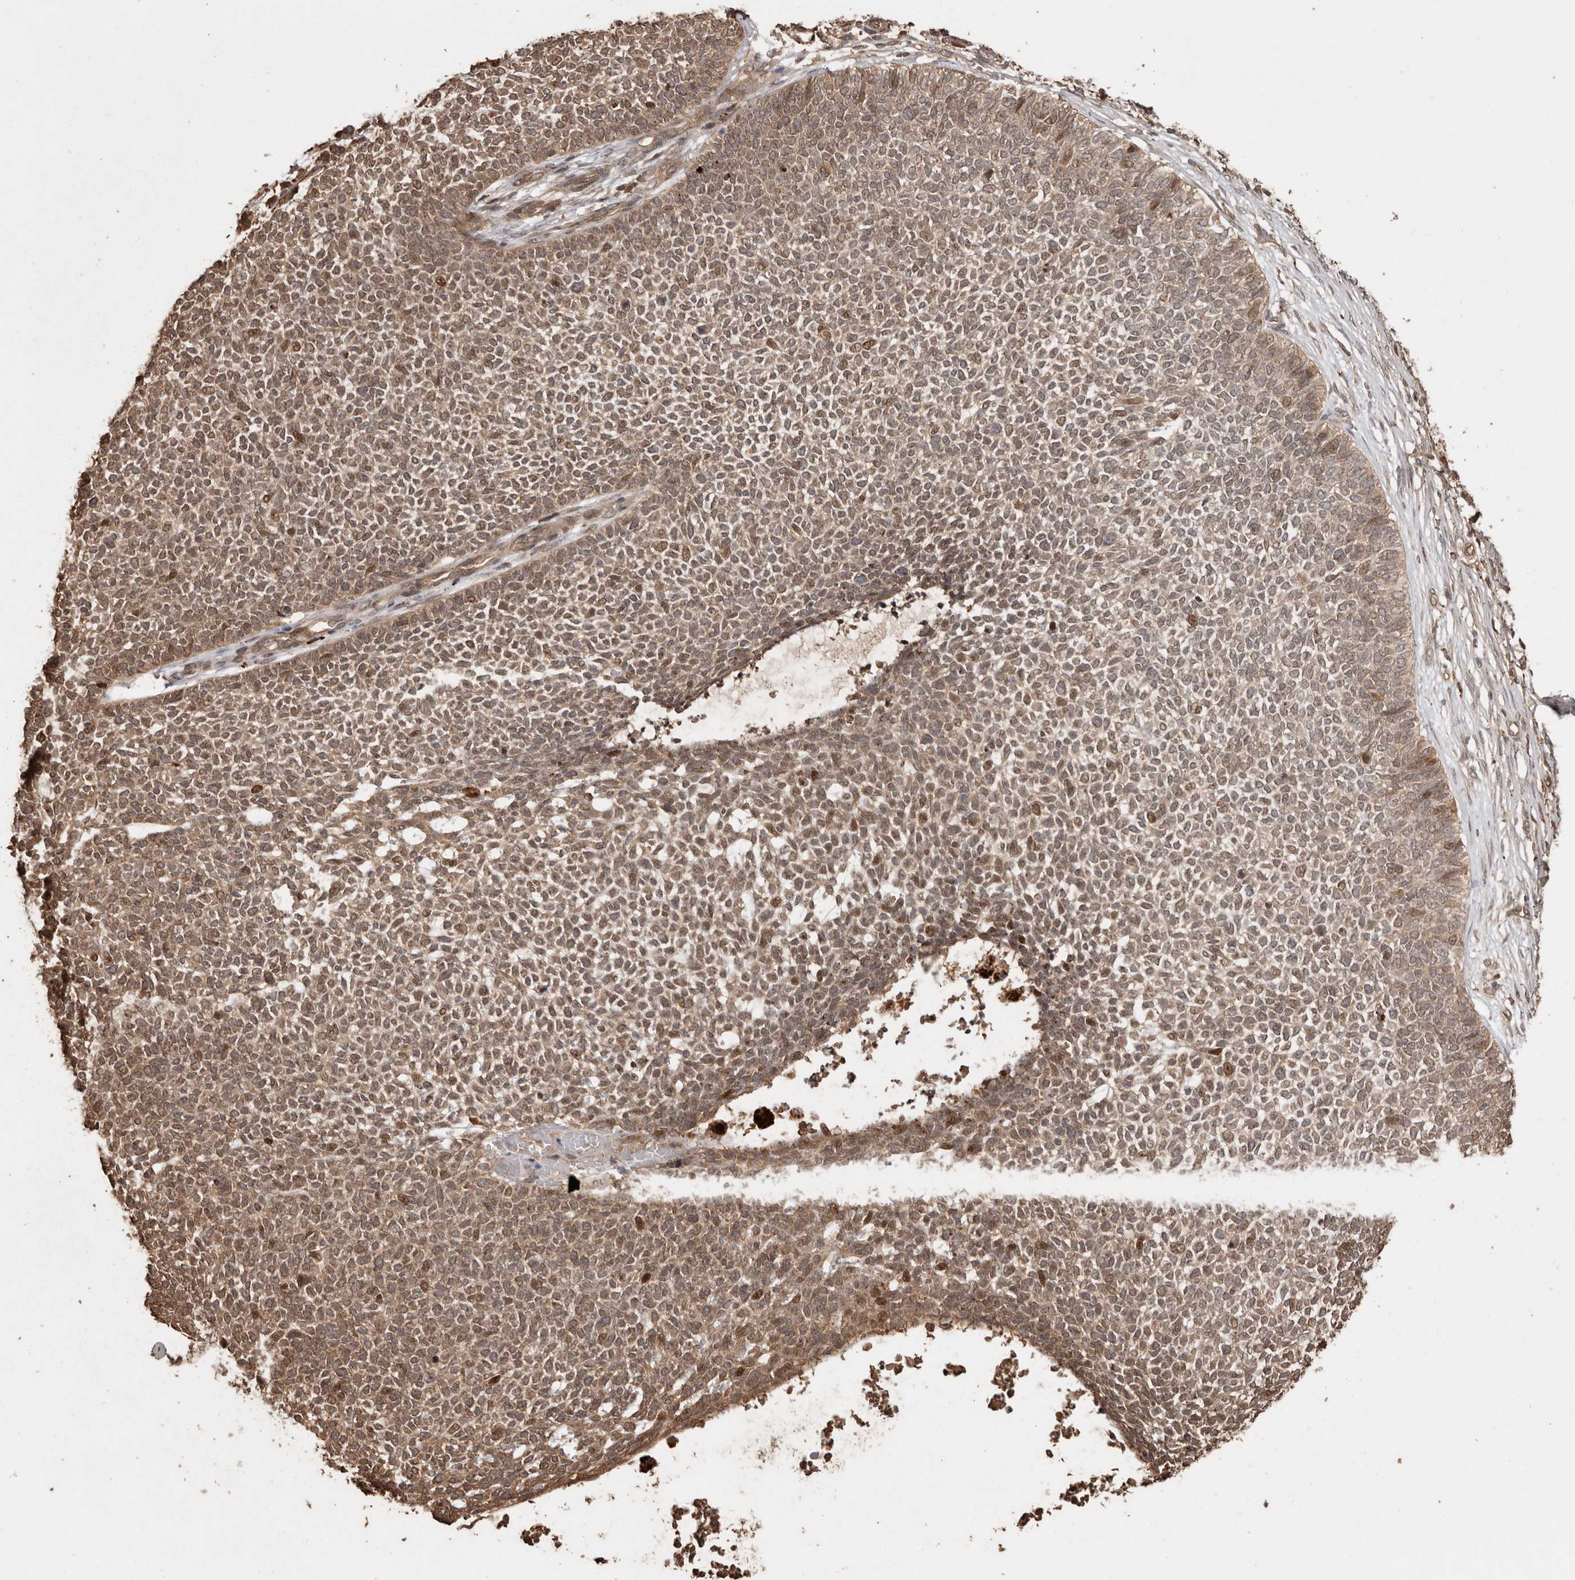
{"staining": {"intensity": "moderate", "quantity": ">75%", "location": "cytoplasmic/membranous,nuclear"}, "tissue": "skin cancer", "cell_type": "Tumor cells", "image_type": "cancer", "snomed": [{"axis": "morphology", "description": "Basal cell carcinoma"}, {"axis": "topography", "description": "Skin"}], "caption": "Skin cancer was stained to show a protein in brown. There is medium levels of moderate cytoplasmic/membranous and nuclear positivity in about >75% of tumor cells.", "gene": "NUP43", "patient": {"sex": "female", "age": 84}}